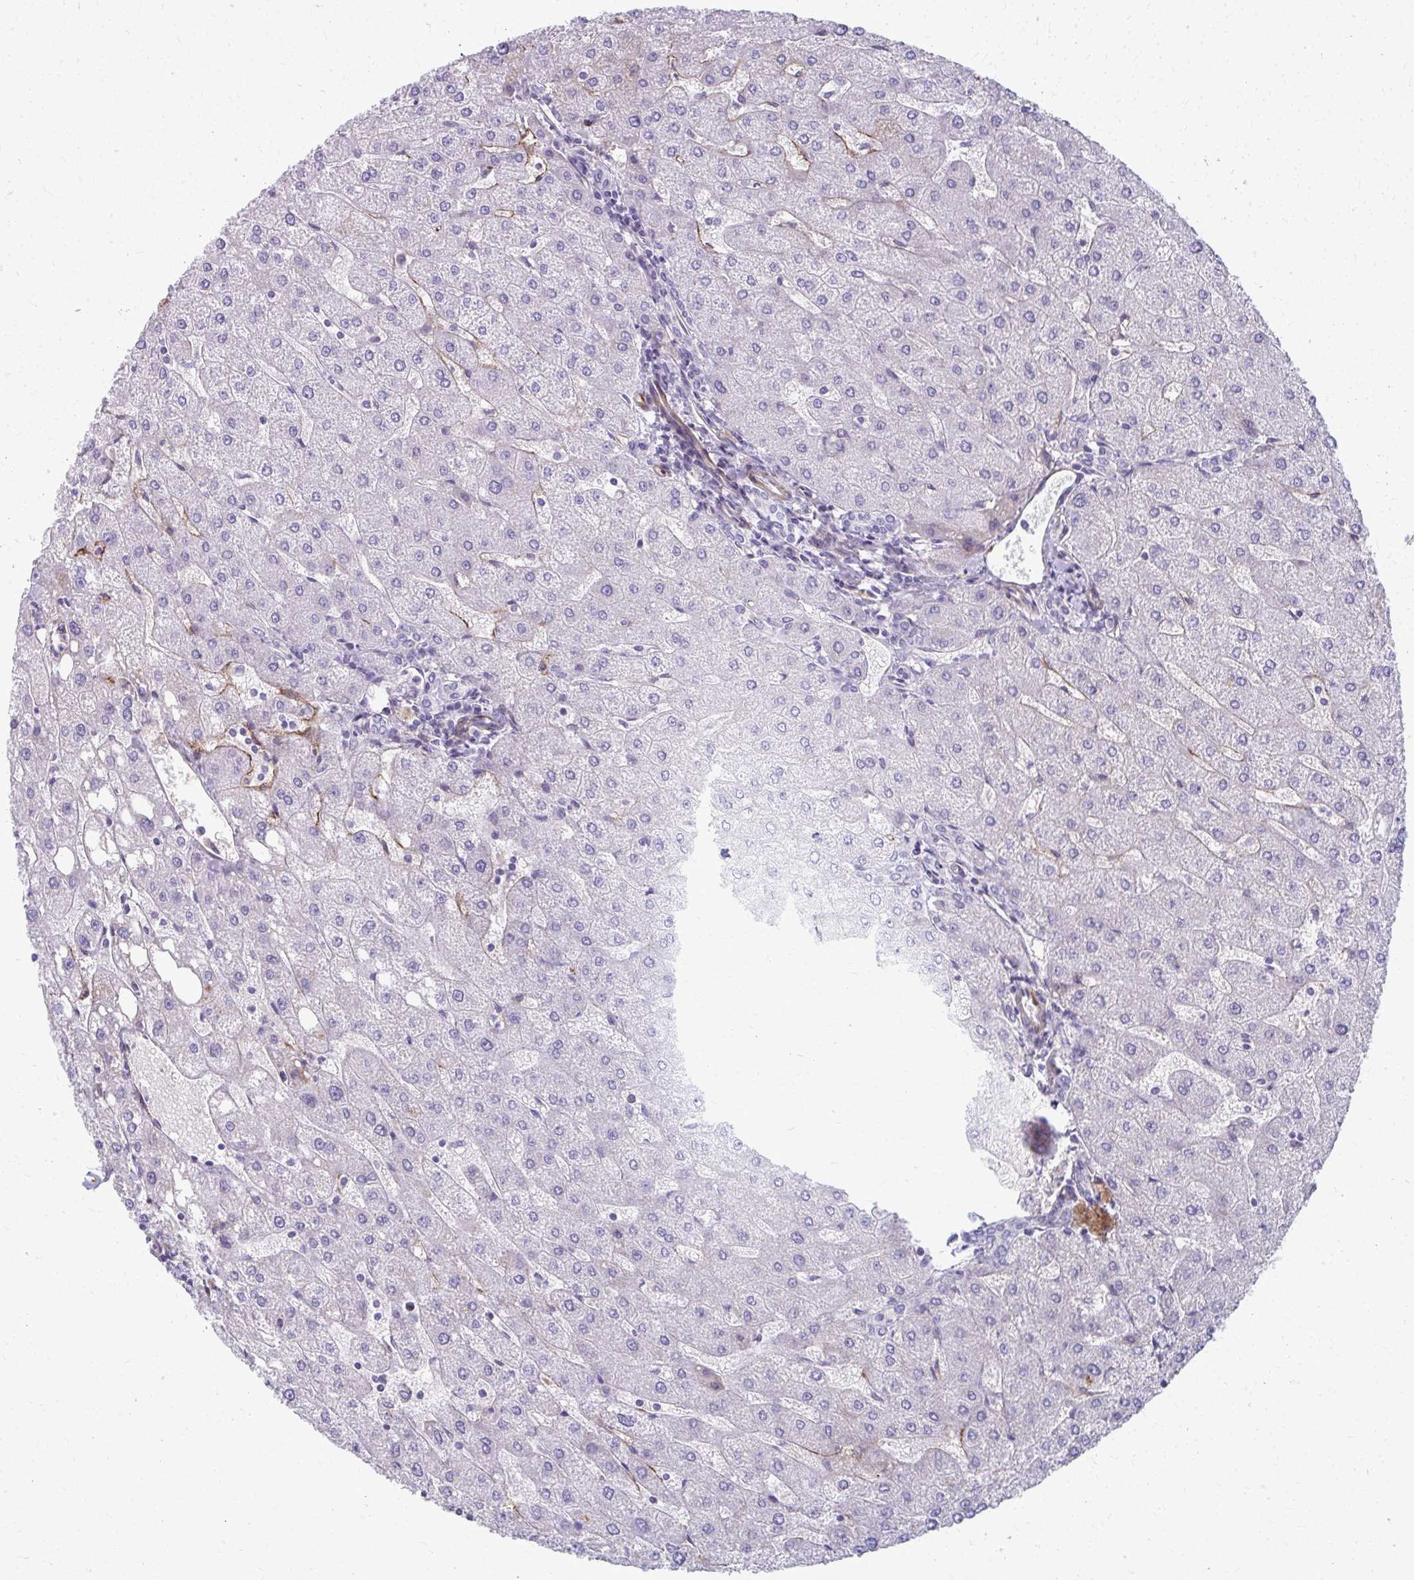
{"staining": {"intensity": "negative", "quantity": "none", "location": "none"}, "tissue": "liver", "cell_type": "Cholangiocytes", "image_type": "normal", "snomed": [{"axis": "morphology", "description": "Normal tissue, NOS"}, {"axis": "topography", "description": "Liver"}], "caption": "This photomicrograph is of unremarkable liver stained with immunohistochemistry to label a protein in brown with the nuclei are counter-stained blue. There is no staining in cholangiocytes. (DAB IHC, high magnification).", "gene": "ADIPOQ", "patient": {"sex": "male", "age": 67}}